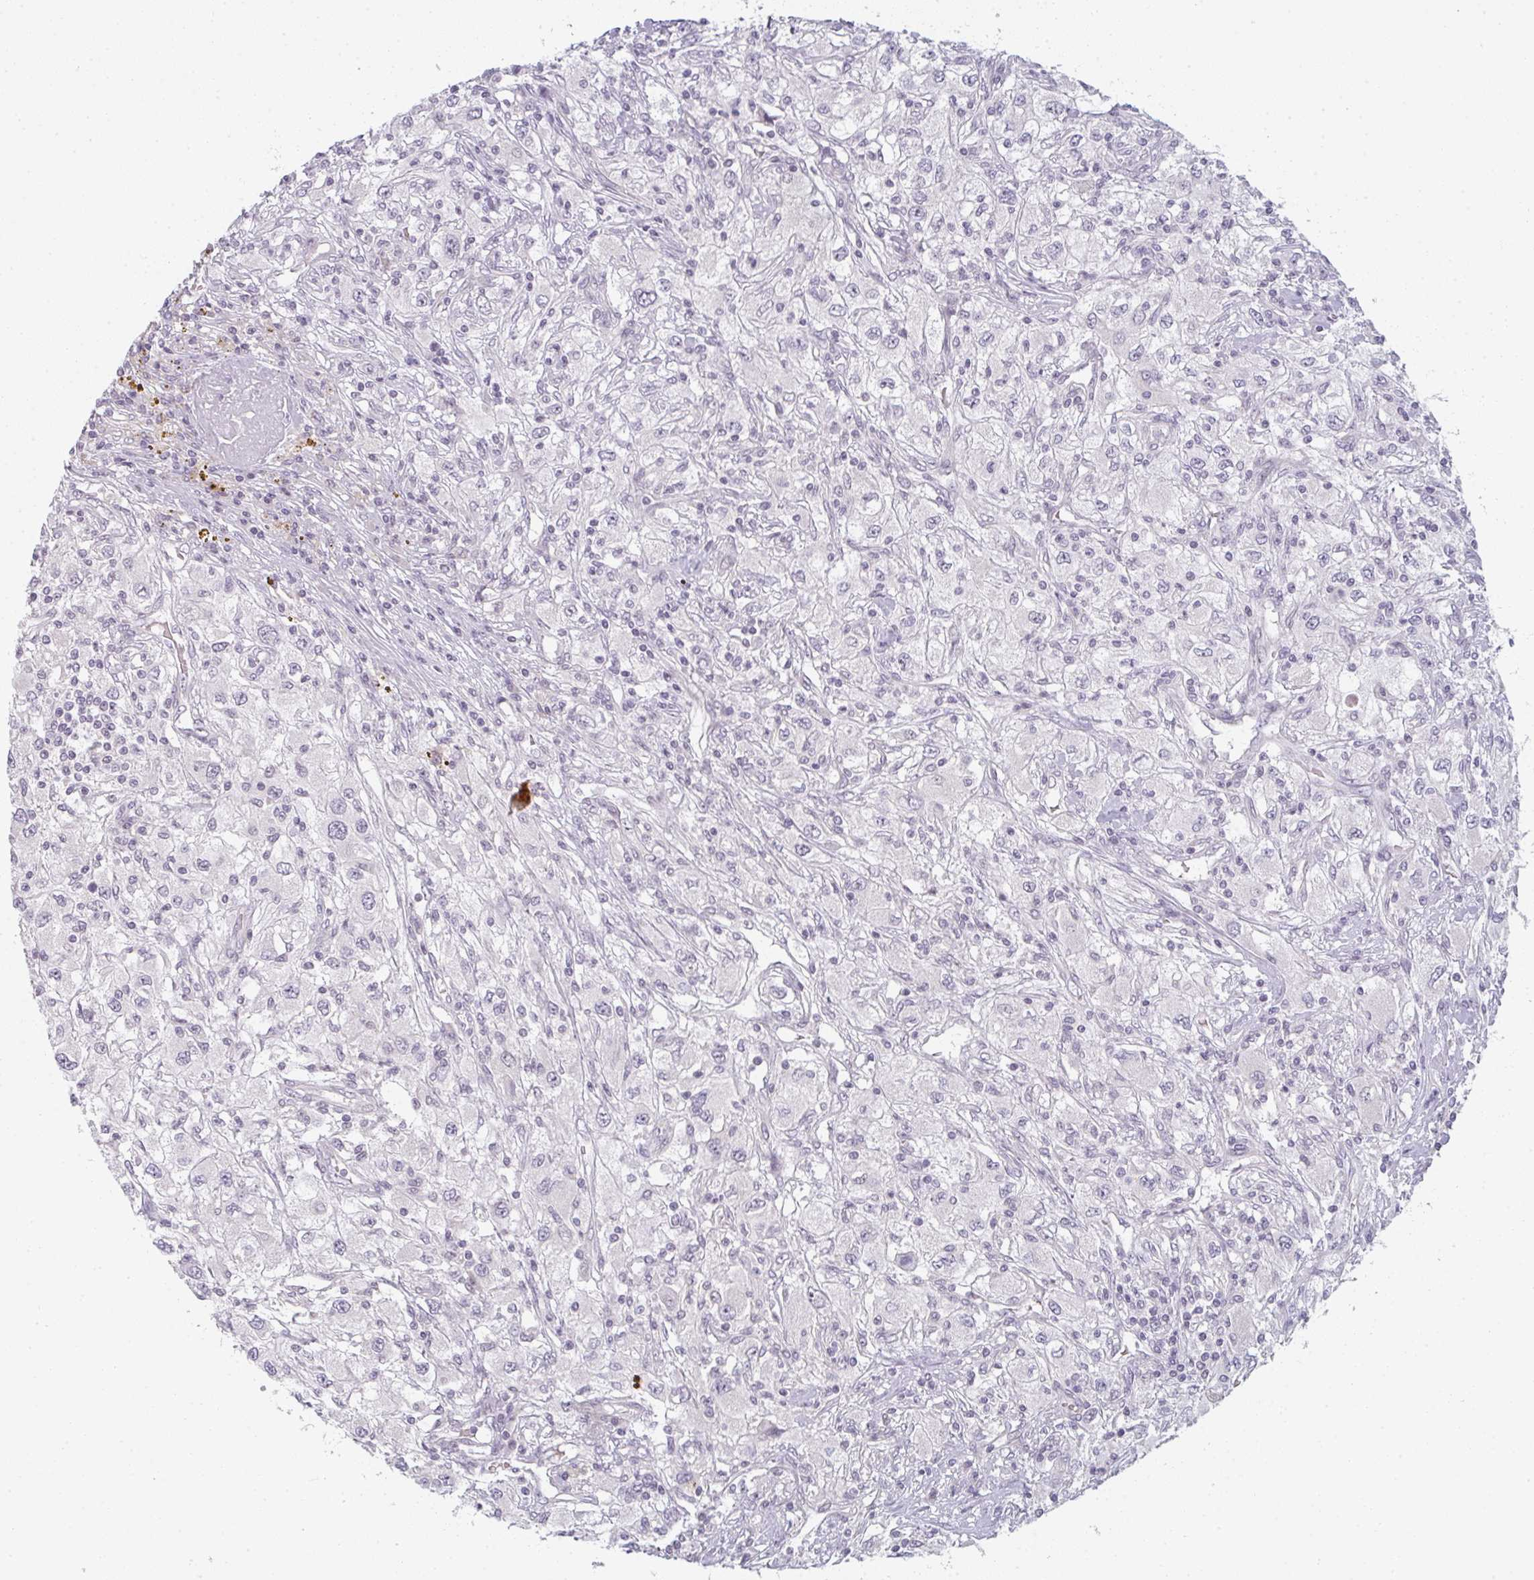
{"staining": {"intensity": "negative", "quantity": "none", "location": "none"}, "tissue": "renal cancer", "cell_type": "Tumor cells", "image_type": "cancer", "snomed": [{"axis": "morphology", "description": "Adenocarcinoma, NOS"}, {"axis": "topography", "description": "Kidney"}], "caption": "Human renal cancer (adenocarcinoma) stained for a protein using IHC reveals no expression in tumor cells.", "gene": "RBBP6", "patient": {"sex": "female", "age": 67}}